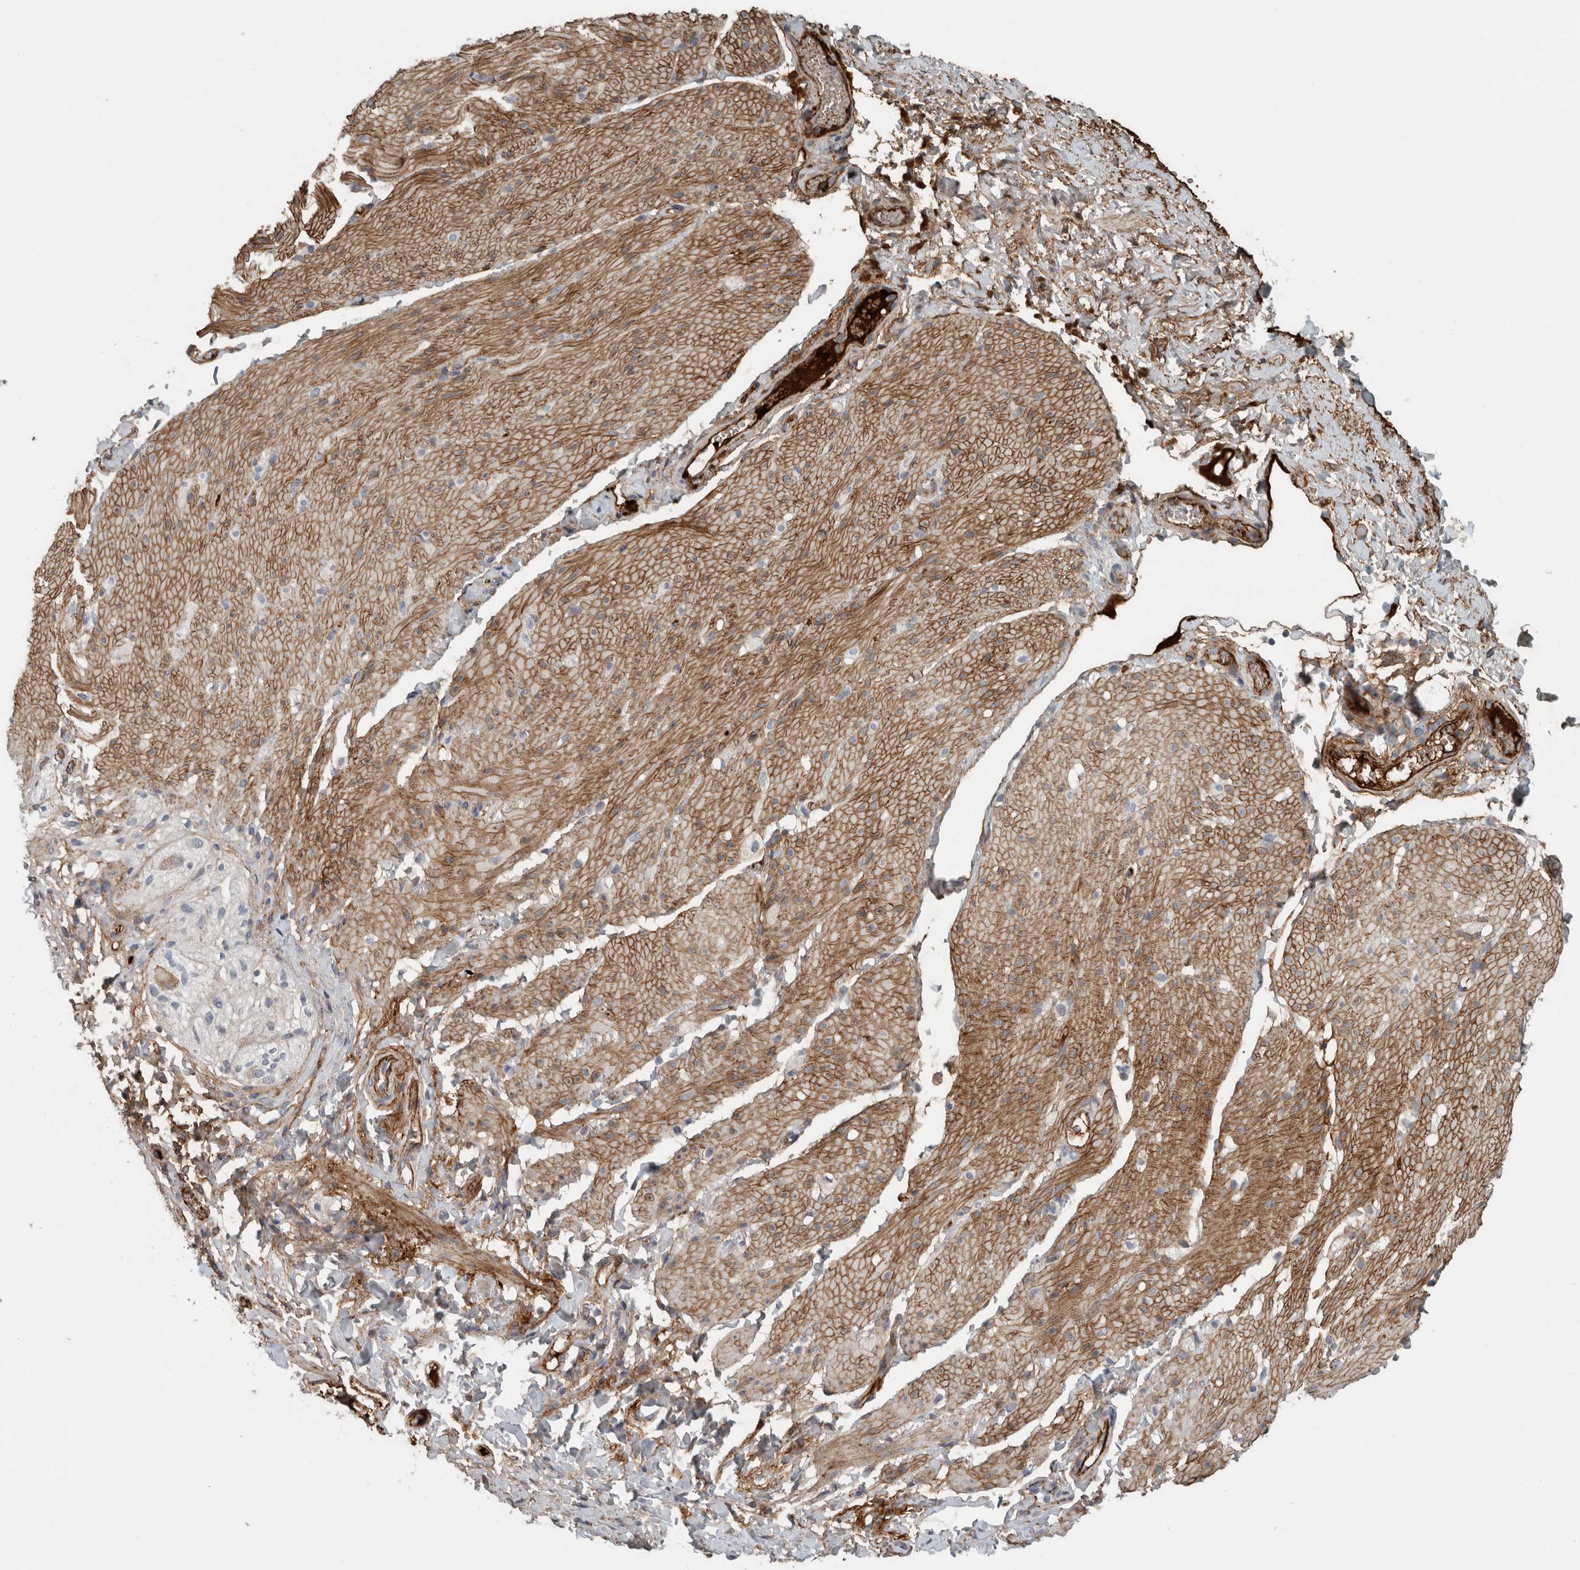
{"staining": {"intensity": "moderate", "quantity": "25%-75%", "location": "cytoplasmic/membranous"}, "tissue": "smooth muscle", "cell_type": "Smooth muscle cells", "image_type": "normal", "snomed": [{"axis": "morphology", "description": "Normal tissue, NOS"}, {"axis": "topography", "description": "Smooth muscle"}, {"axis": "topography", "description": "Small intestine"}], "caption": "High-power microscopy captured an IHC micrograph of unremarkable smooth muscle, revealing moderate cytoplasmic/membranous expression in about 25%-75% of smooth muscle cells.", "gene": "FN1", "patient": {"sex": "female", "age": 84}}